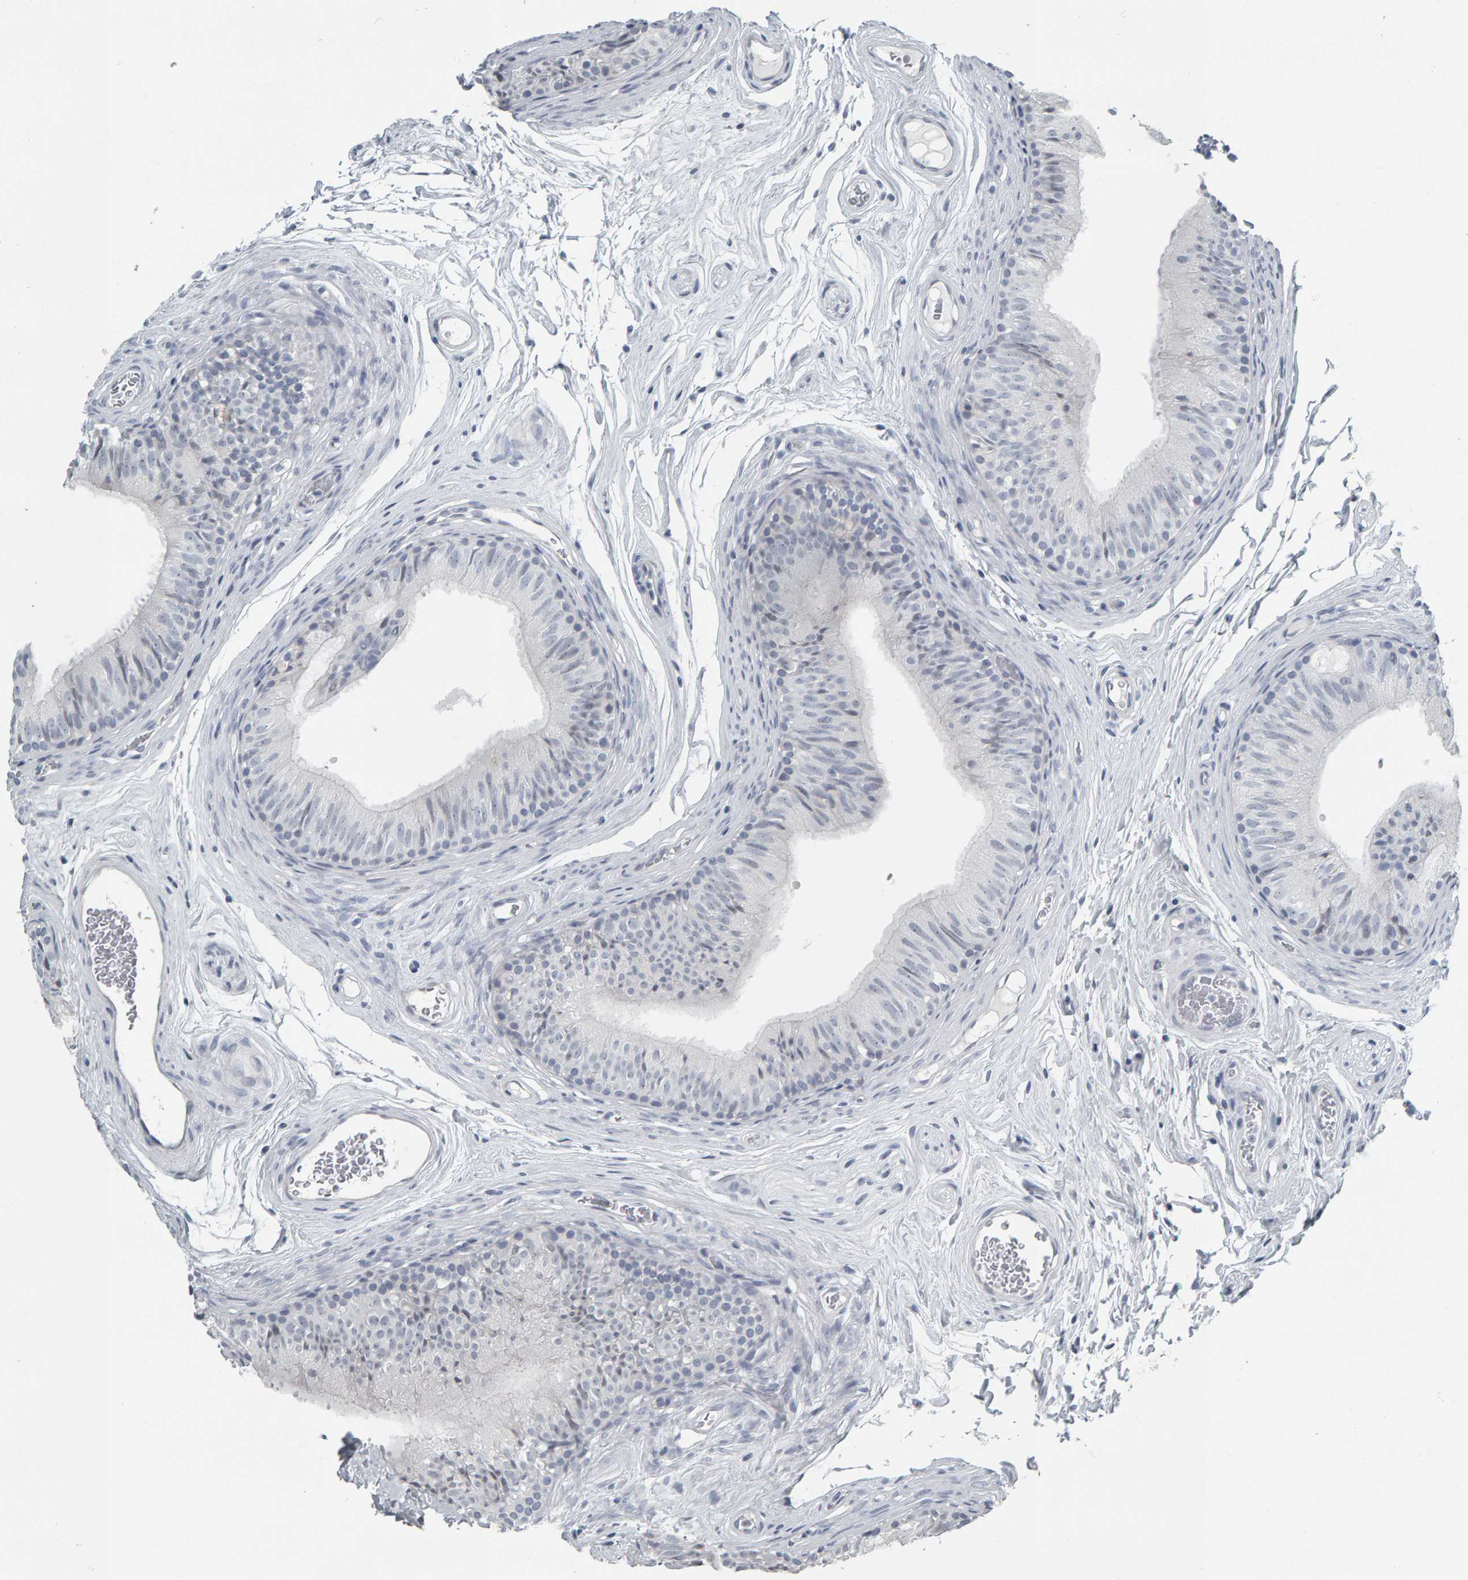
{"staining": {"intensity": "negative", "quantity": "none", "location": "none"}, "tissue": "epididymis", "cell_type": "Glandular cells", "image_type": "normal", "snomed": [{"axis": "morphology", "description": "Normal tissue, NOS"}, {"axis": "topography", "description": "Epididymis"}], "caption": "Human epididymis stained for a protein using immunohistochemistry (IHC) exhibits no staining in glandular cells.", "gene": "PYY", "patient": {"sex": "male", "age": 36}}